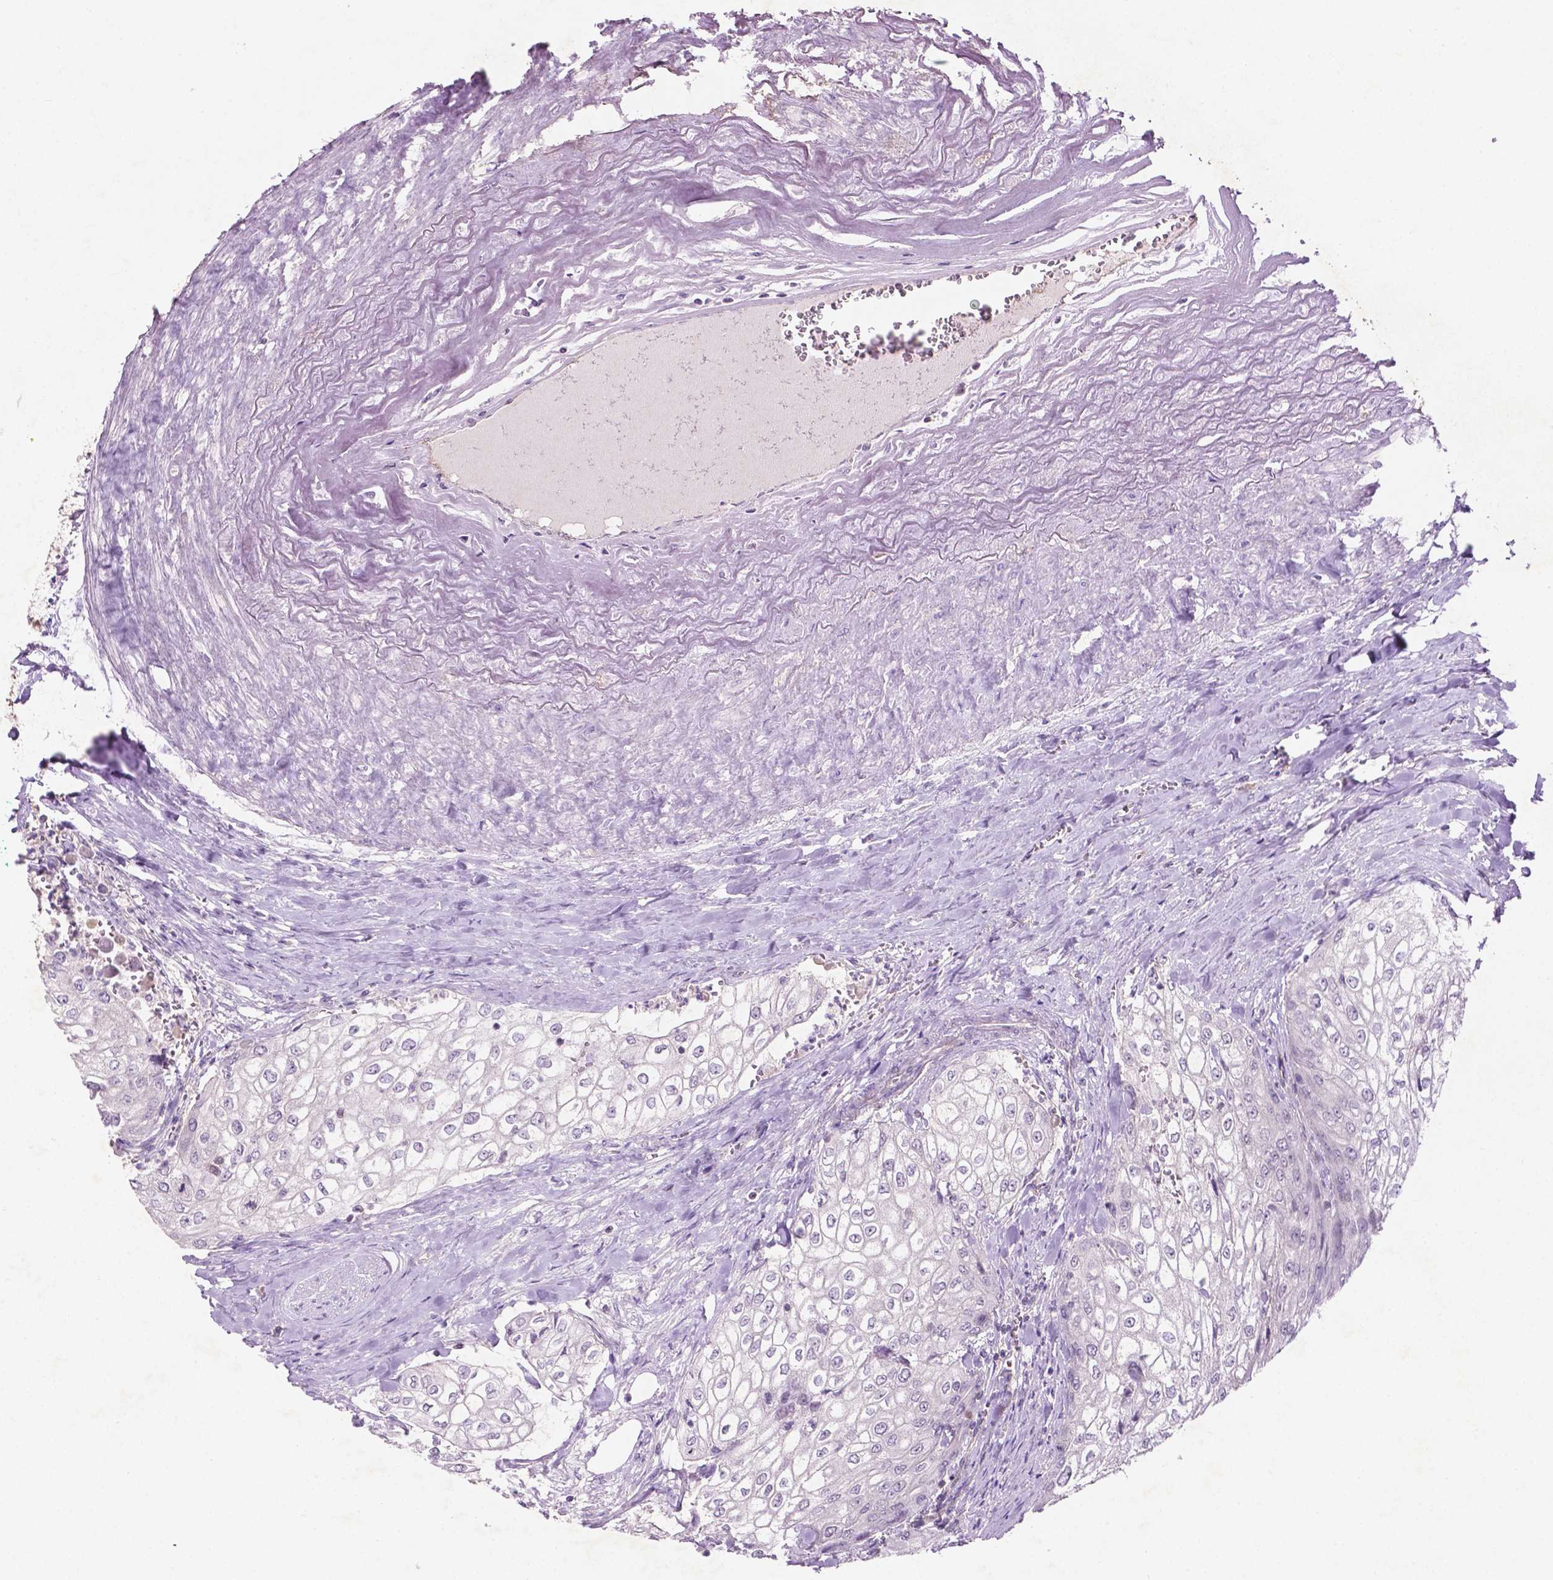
{"staining": {"intensity": "negative", "quantity": "none", "location": "none"}, "tissue": "urothelial cancer", "cell_type": "Tumor cells", "image_type": "cancer", "snomed": [{"axis": "morphology", "description": "Urothelial carcinoma, High grade"}, {"axis": "topography", "description": "Urinary bladder"}], "caption": "IHC image of neoplastic tissue: urothelial cancer stained with DAB exhibits no significant protein staining in tumor cells.", "gene": "ARL5C", "patient": {"sex": "male", "age": 62}}